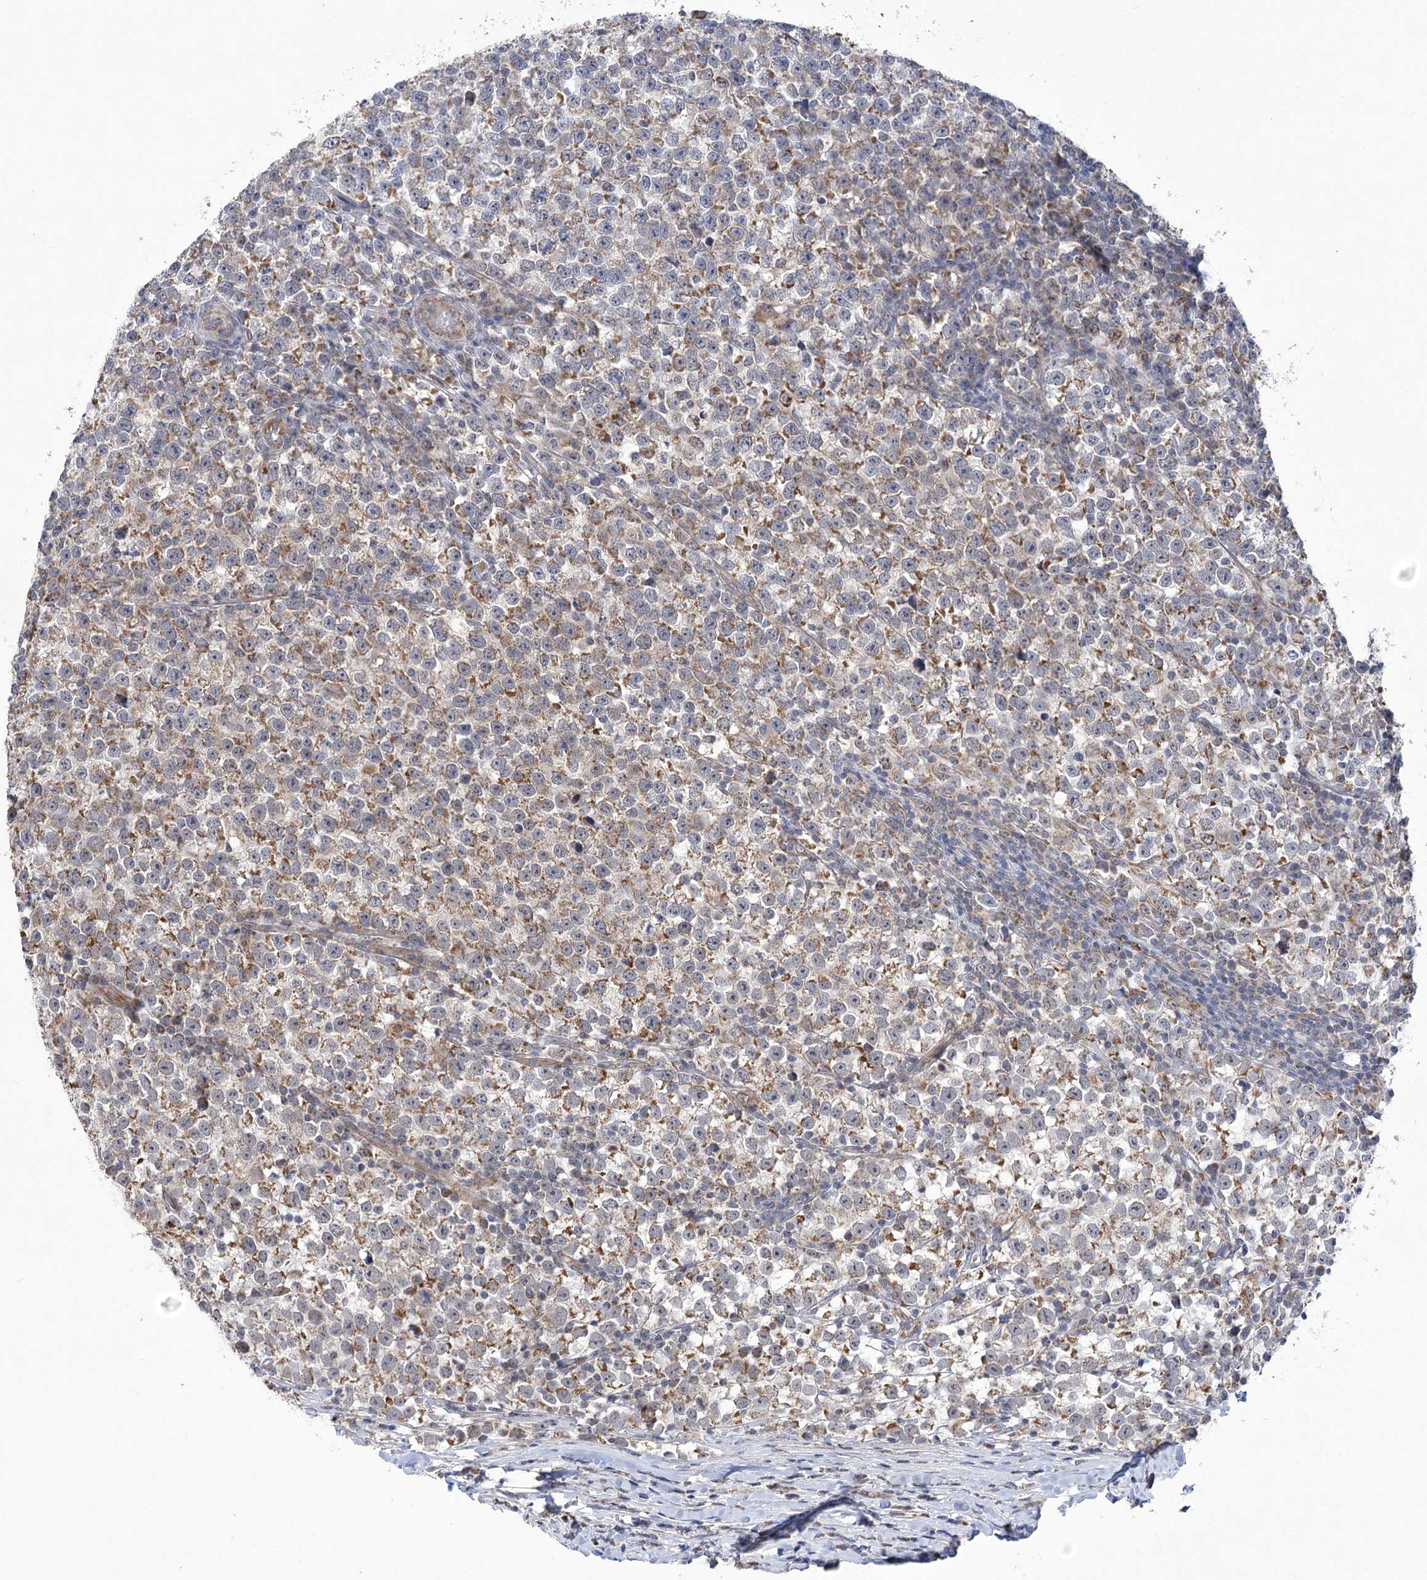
{"staining": {"intensity": "moderate", "quantity": ">75%", "location": "cytoplasmic/membranous"}, "tissue": "testis cancer", "cell_type": "Tumor cells", "image_type": "cancer", "snomed": [{"axis": "morphology", "description": "Normal tissue, NOS"}, {"axis": "morphology", "description": "Seminoma, NOS"}, {"axis": "topography", "description": "Testis"}], "caption": "A brown stain labels moderate cytoplasmic/membranous positivity of a protein in testis cancer (seminoma) tumor cells.", "gene": "ECHDC3", "patient": {"sex": "male", "age": 43}}